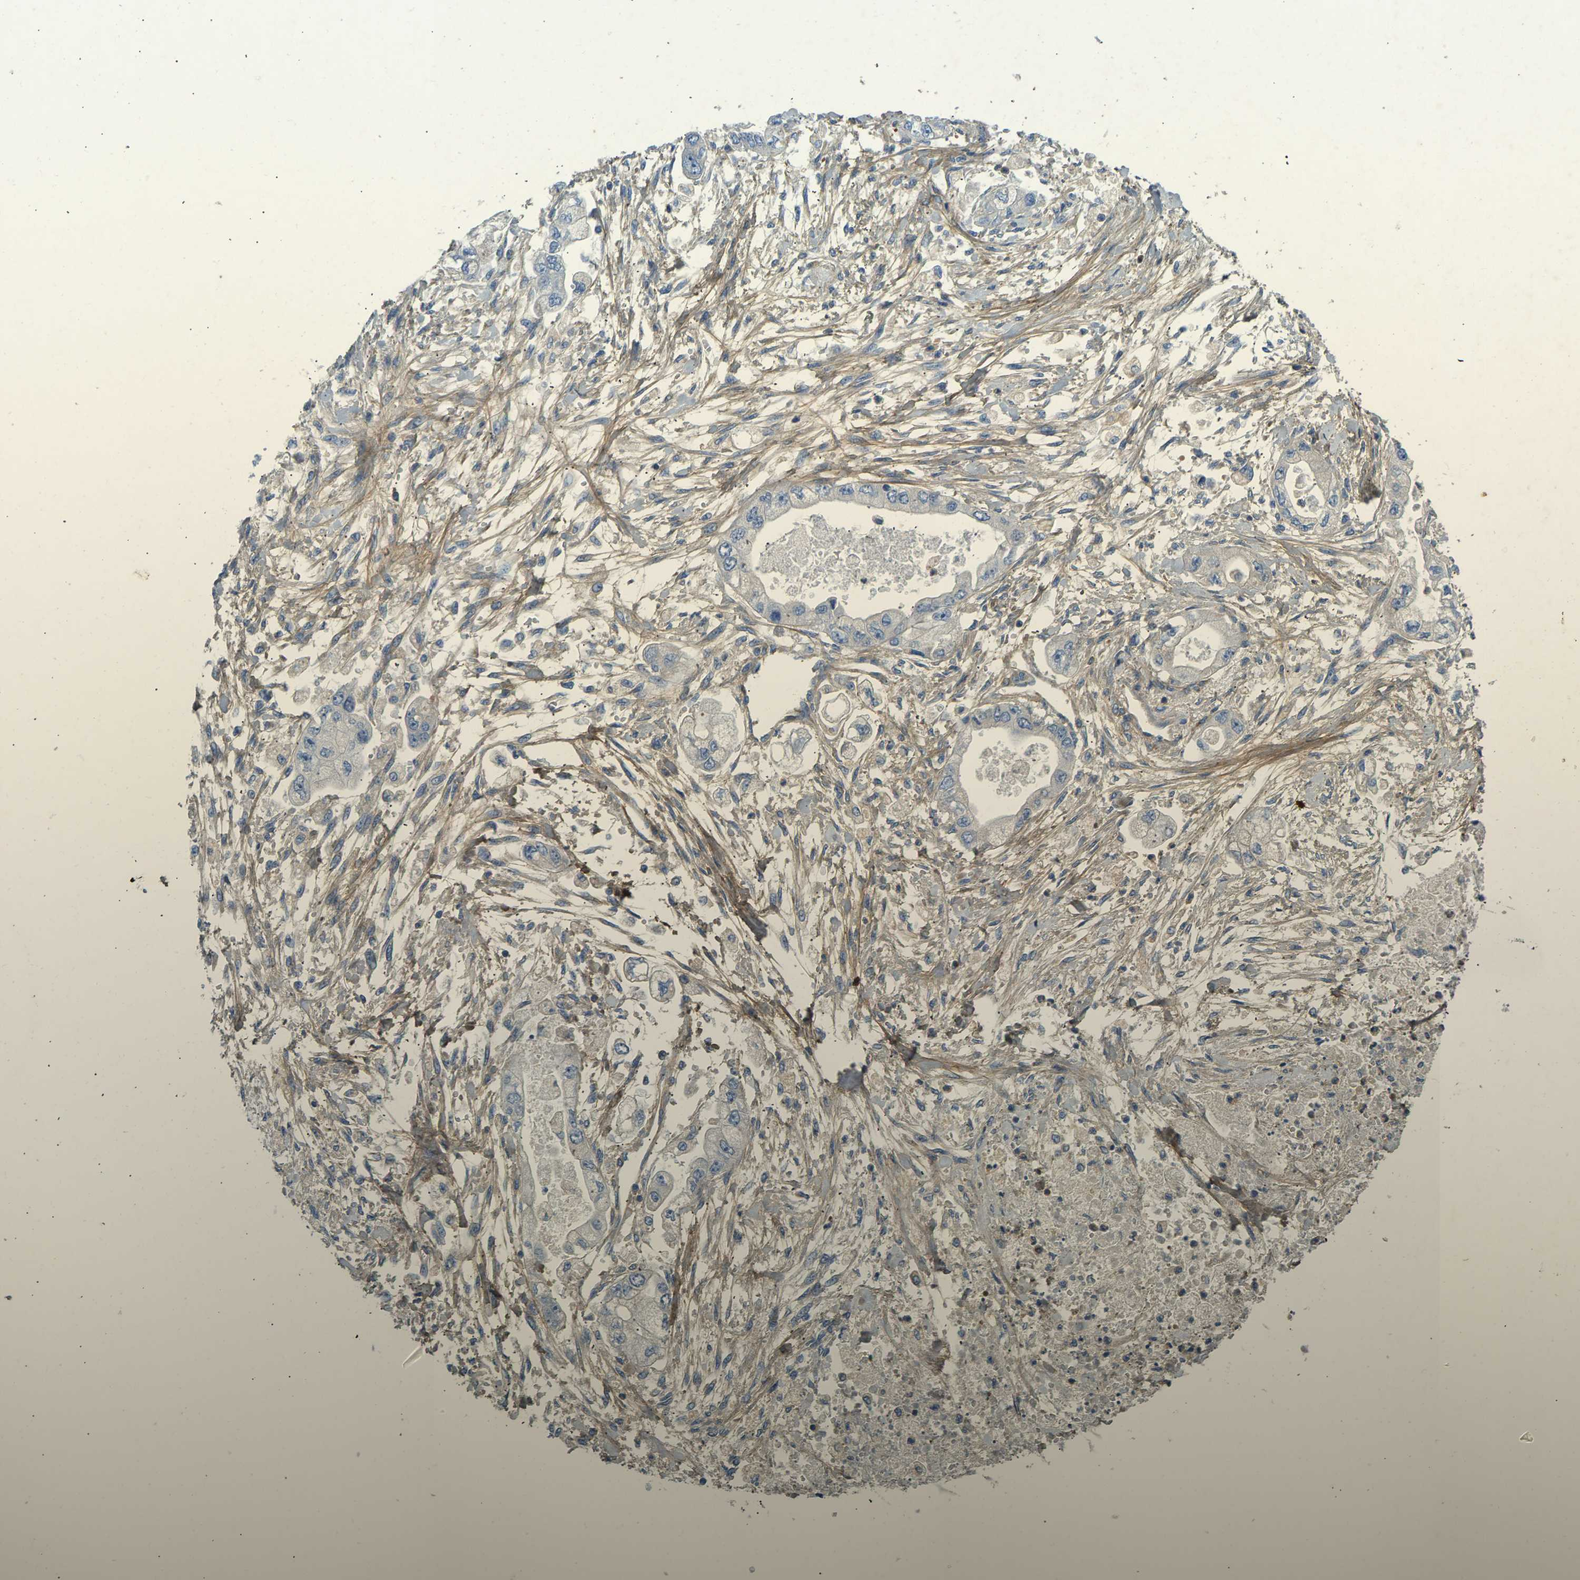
{"staining": {"intensity": "negative", "quantity": "none", "location": "none"}, "tissue": "stomach cancer", "cell_type": "Tumor cells", "image_type": "cancer", "snomed": [{"axis": "morphology", "description": "Normal tissue, NOS"}, {"axis": "morphology", "description": "Adenocarcinoma, NOS"}, {"axis": "topography", "description": "Stomach"}], "caption": "This is an immunohistochemistry (IHC) micrograph of stomach cancer. There is no expression in tumor cells.", "gene": "TECTA", "patient": {"sex": "male", "age": 62}}